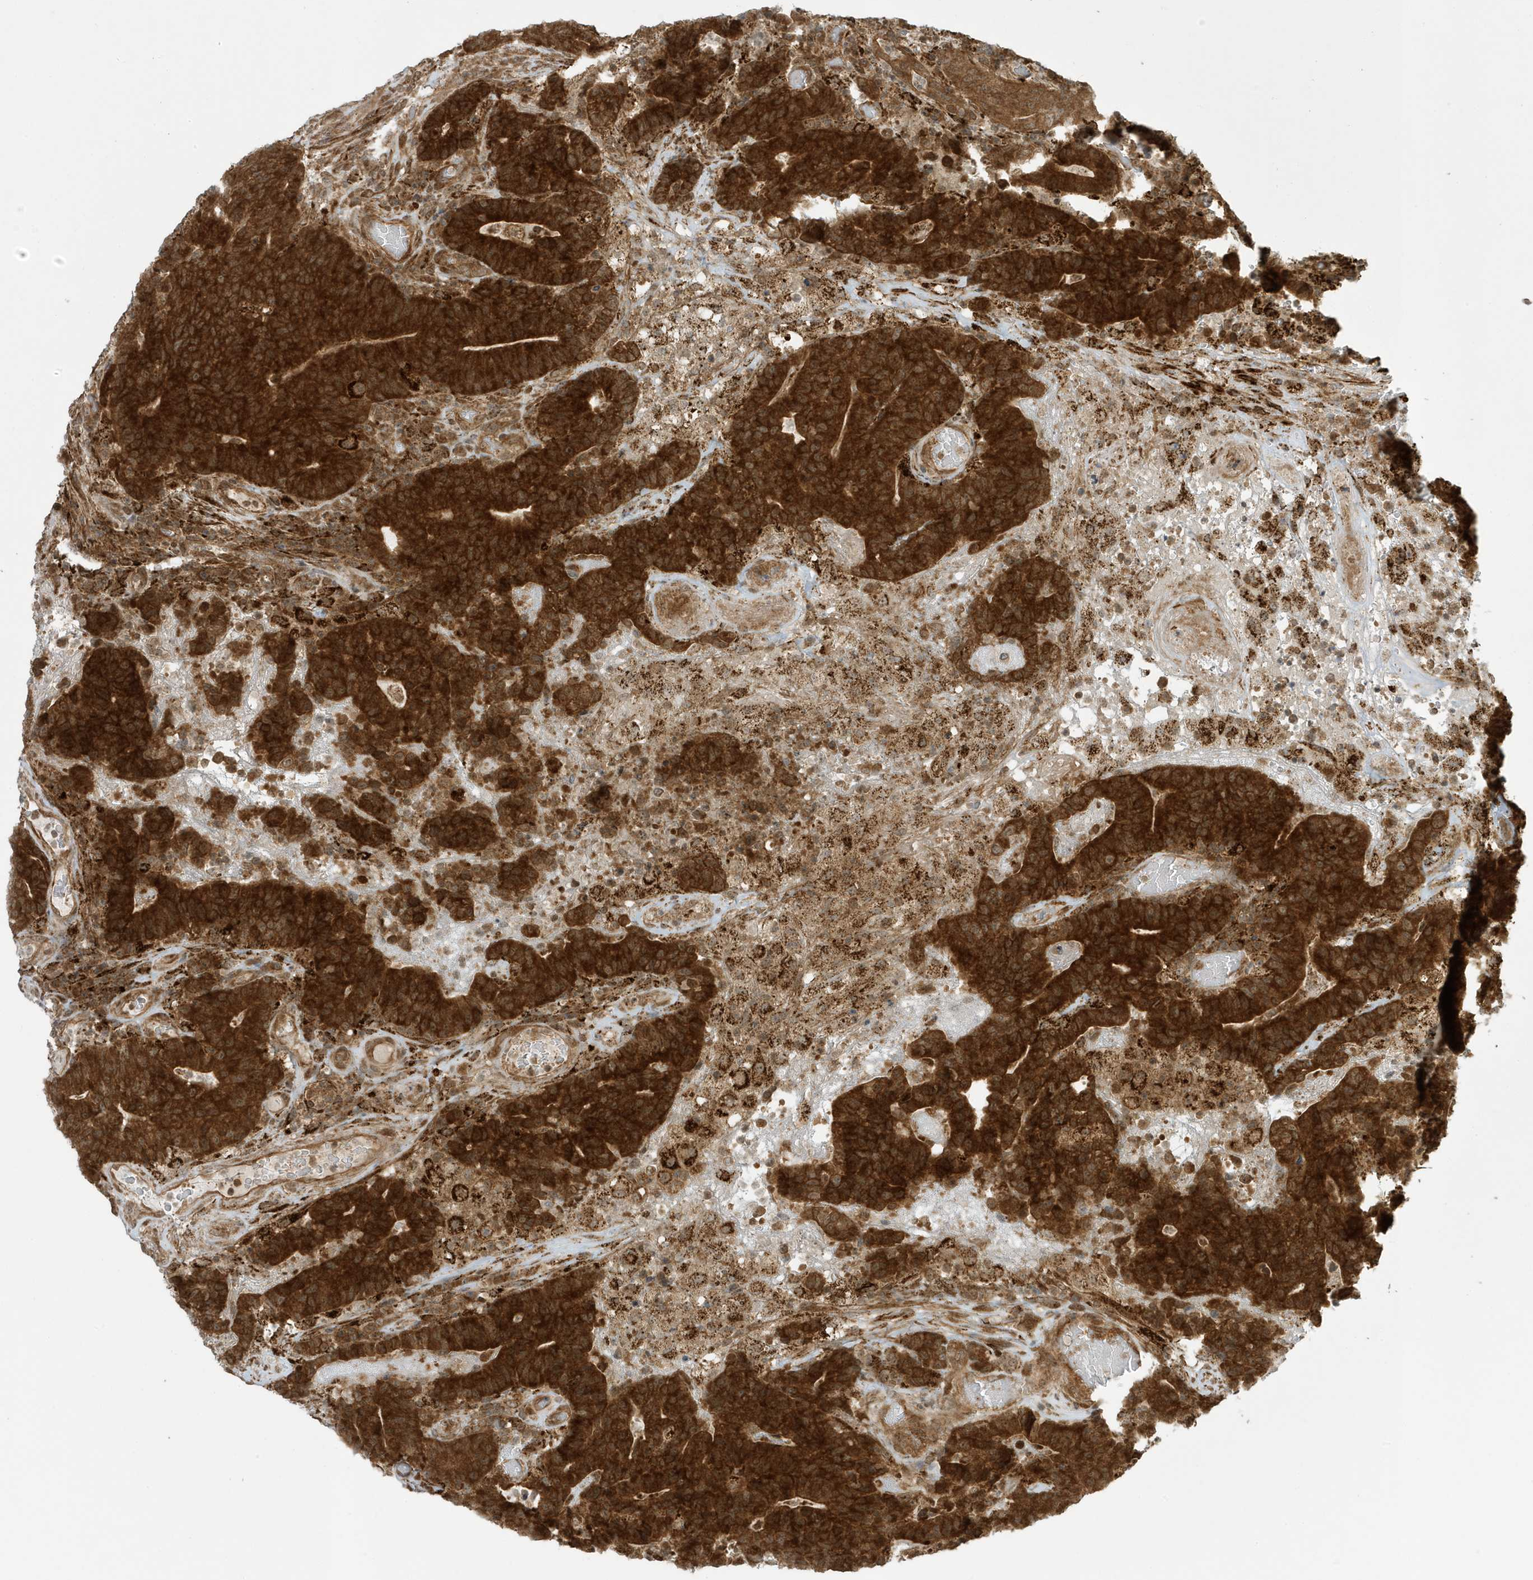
{"staining": {"intensity": "strong", "quantity": ">75%", "location": "cytoplasmic/membranous"}, "tissue": "colorectal cancer", "cell_type": "Tumor cells", "image_type": "cancer", "snomed": [{"axis": "morphology", "description": "Normal tissue, NOS"}, {"axis": "morphology", "description": "Adenocarcinoma, NOS"}, {"axis": "topography", "description": "Colon"}], "caption": "An immunohistochemistry (IHC) photomicrograph of tumor tissue is shown. Protein staining in brown shows strong cytoplasmic/membranous positivity in colorectal cancer within tumor cells. (DAB = brown stain, brightfield microscopy at high magnification).", "gene": "DHX36", "patient": {"sex": "female", "age": 75}}